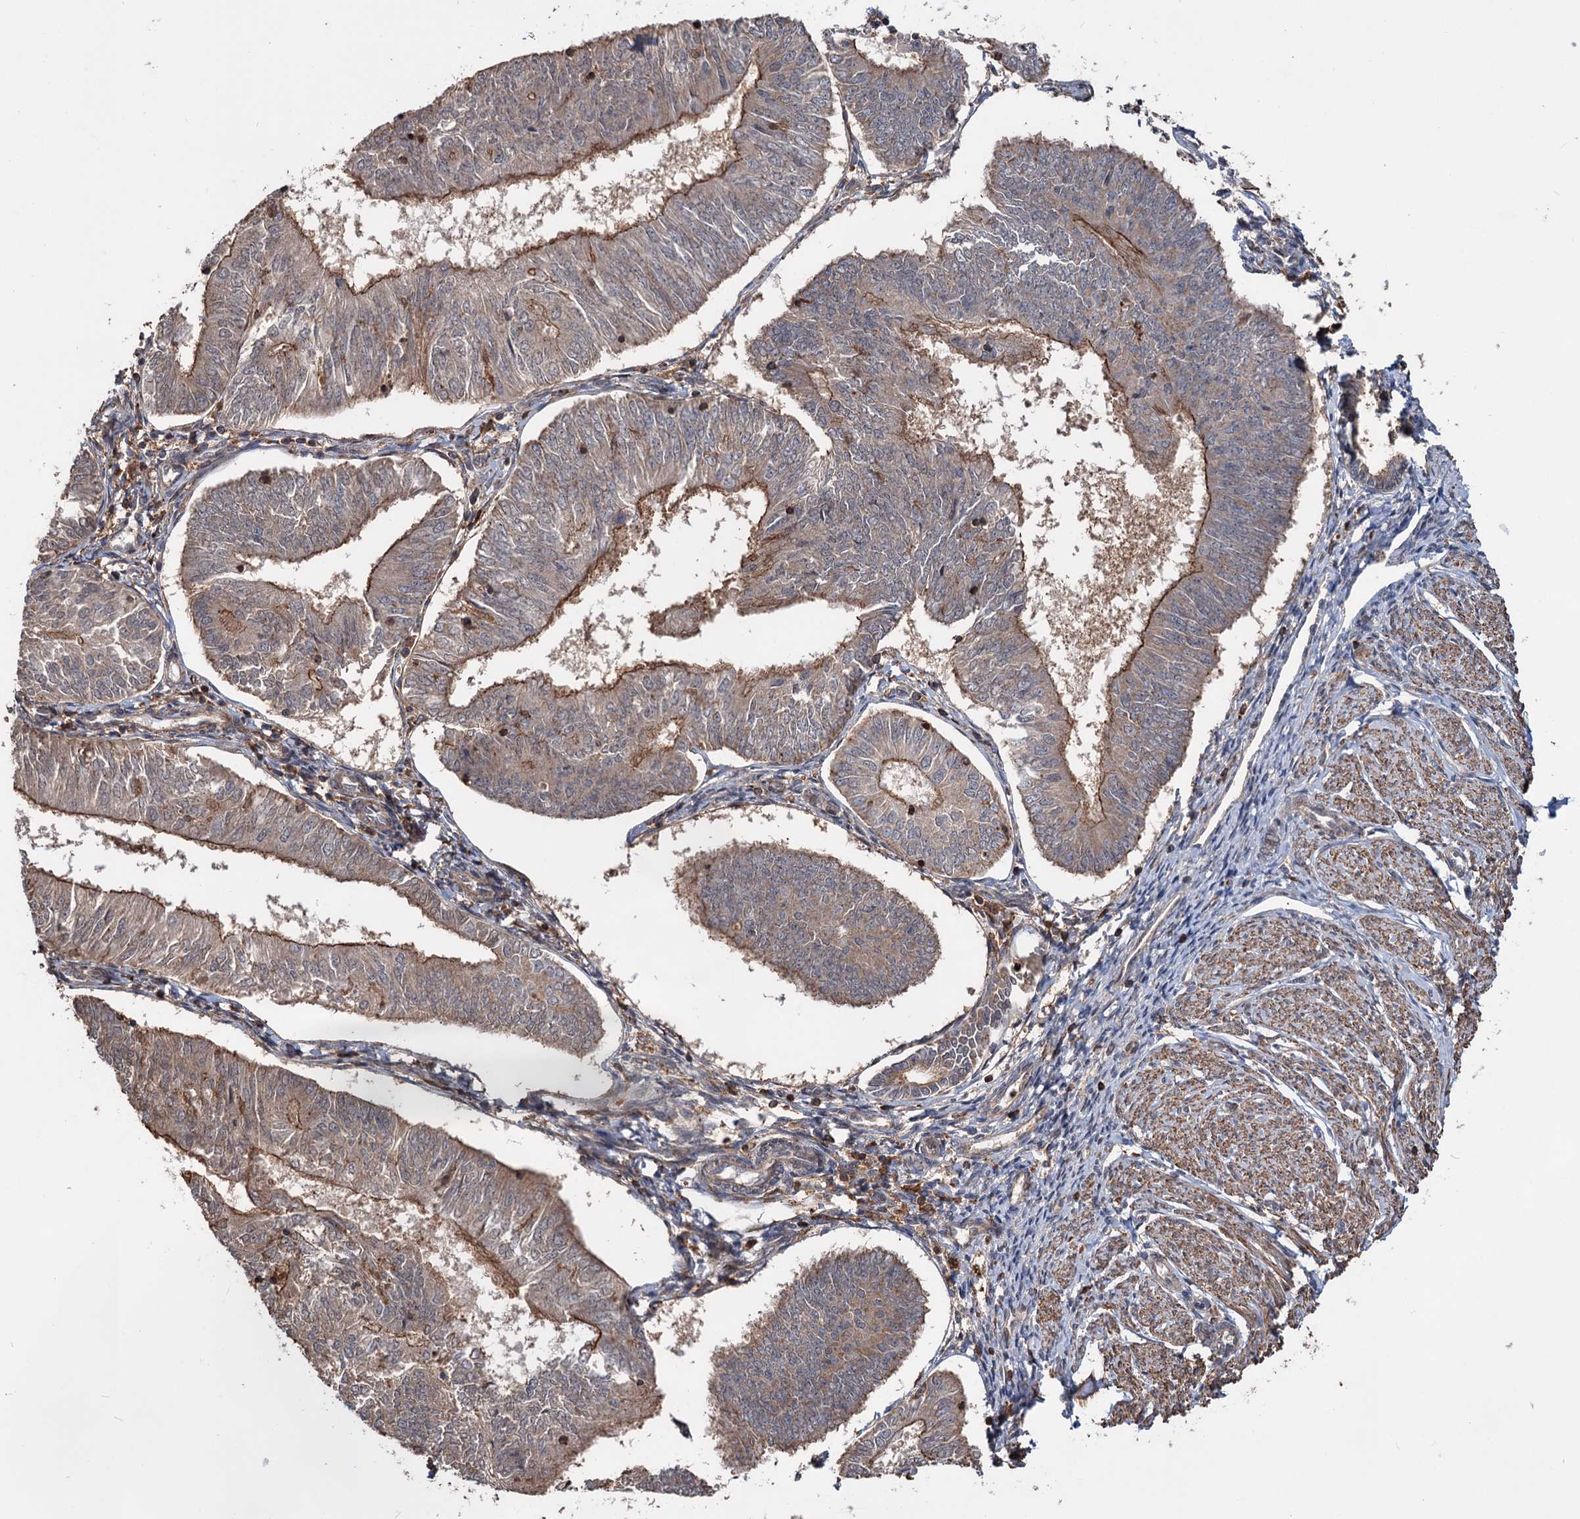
{"staining": {"intensity": "moderate", "quantity": "25%-75%", "location": "cytoplasmic/membranous"}, "tissue": "endometrial cancer", "cell_type": "Tumor cells", "image_type": "cancer", "snomed": [{"axis": "morphology", "description": "Adenocarcinoma, NOS"}, {"axis": "topography", "description": "Endometrium"}], "caption": "Protein staining exhibits moderate cytoplasmic/membranous positivity in about 25%-75% of tumor cells in endometrial cancer (adenocarcinoma).", "gene": "GRIP1", "patient": {"sex": "female", "age": 58}}